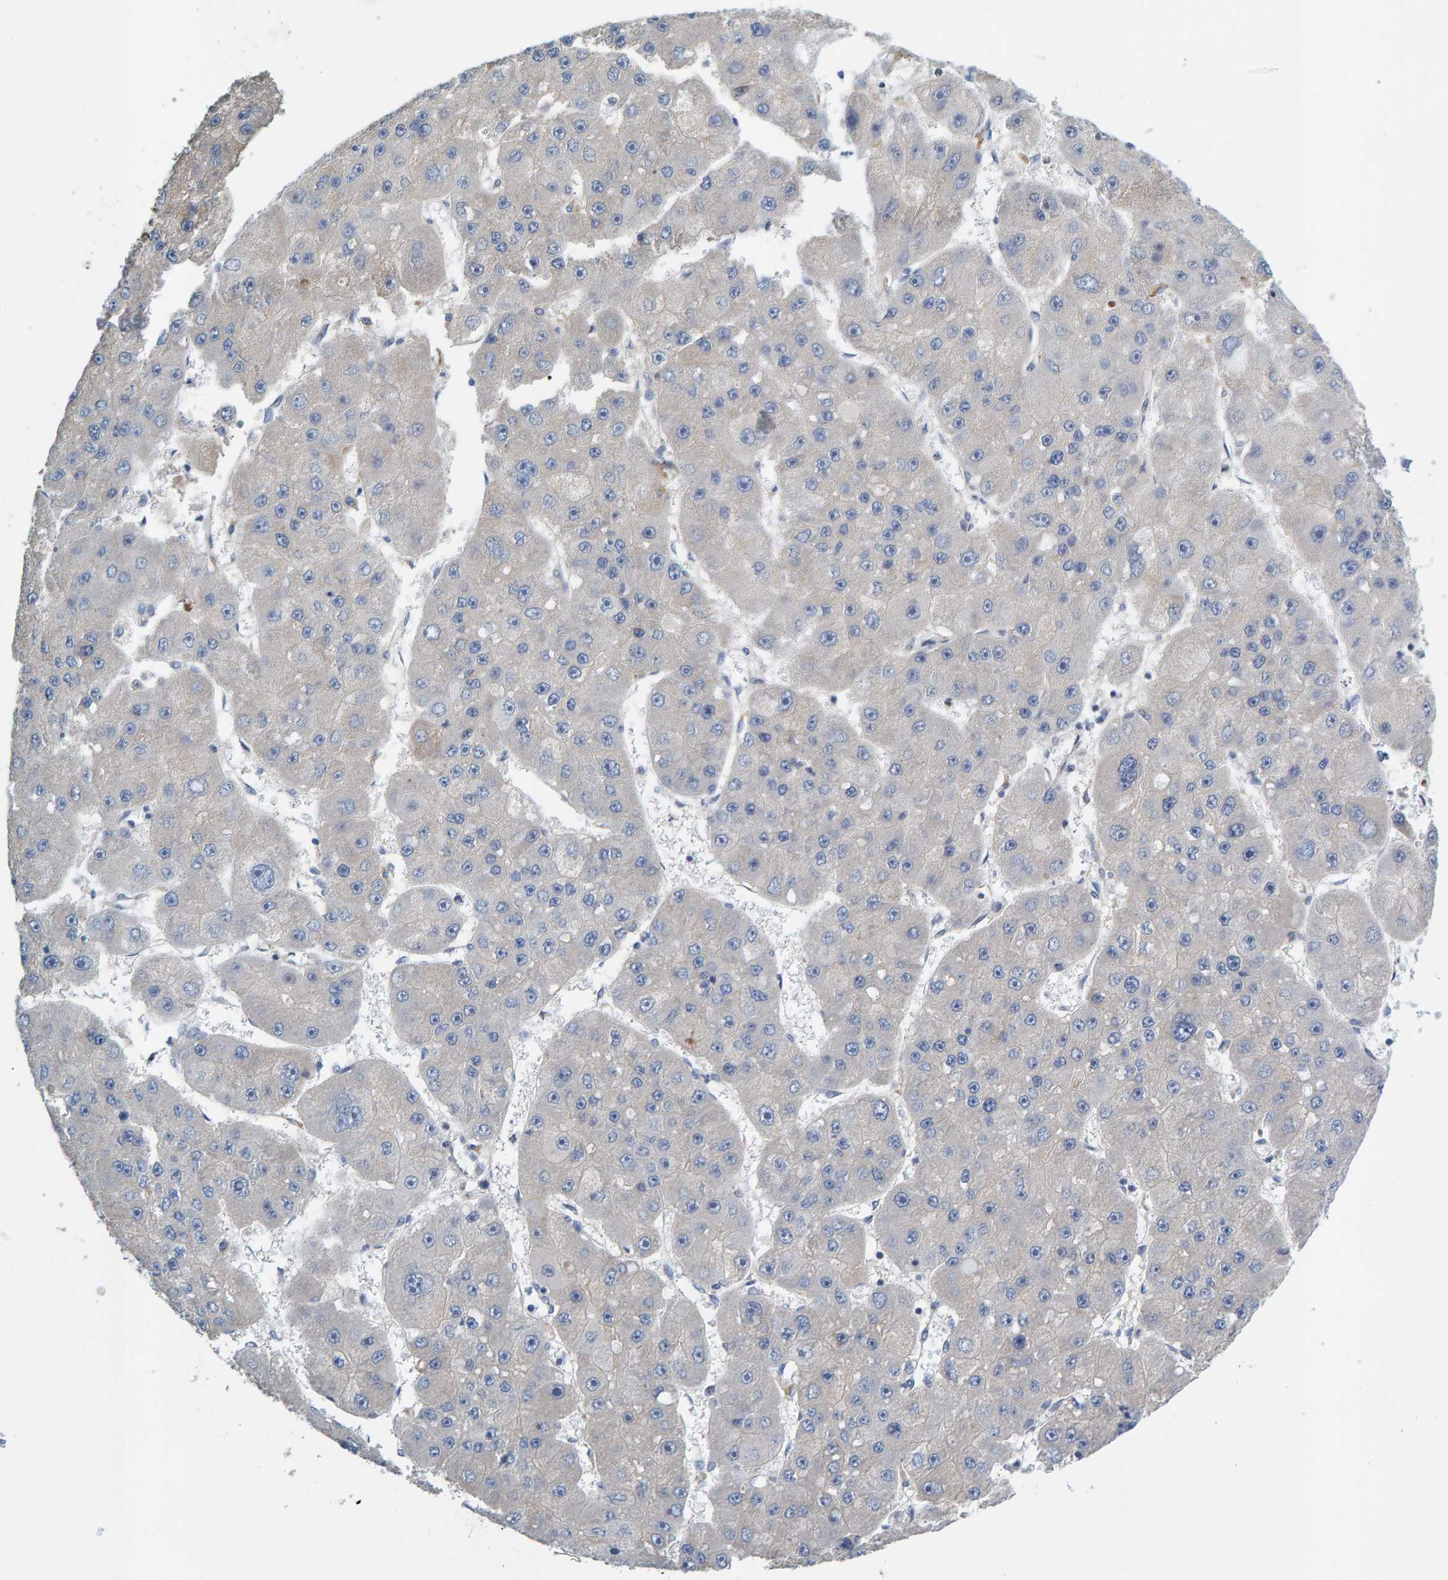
{"staining": {"intensity": "negative", "quantity": "none", "location": "none"}, "tissue": "liver cancer", "cell_type": "Tumor cells", "image_type": "cancer", "snomed": [{"axis": "morphology", "description": "Carcinoma, Hepatocellular, NOS"}, {"axis": "topography", "description": "Liver"}], "caption": "A histopathology image of human liver hepatocellular carcinoma is negative for staining in tumor cells.", "gene": "CCM2", "patient": {"sex": "female", "age": 61}}